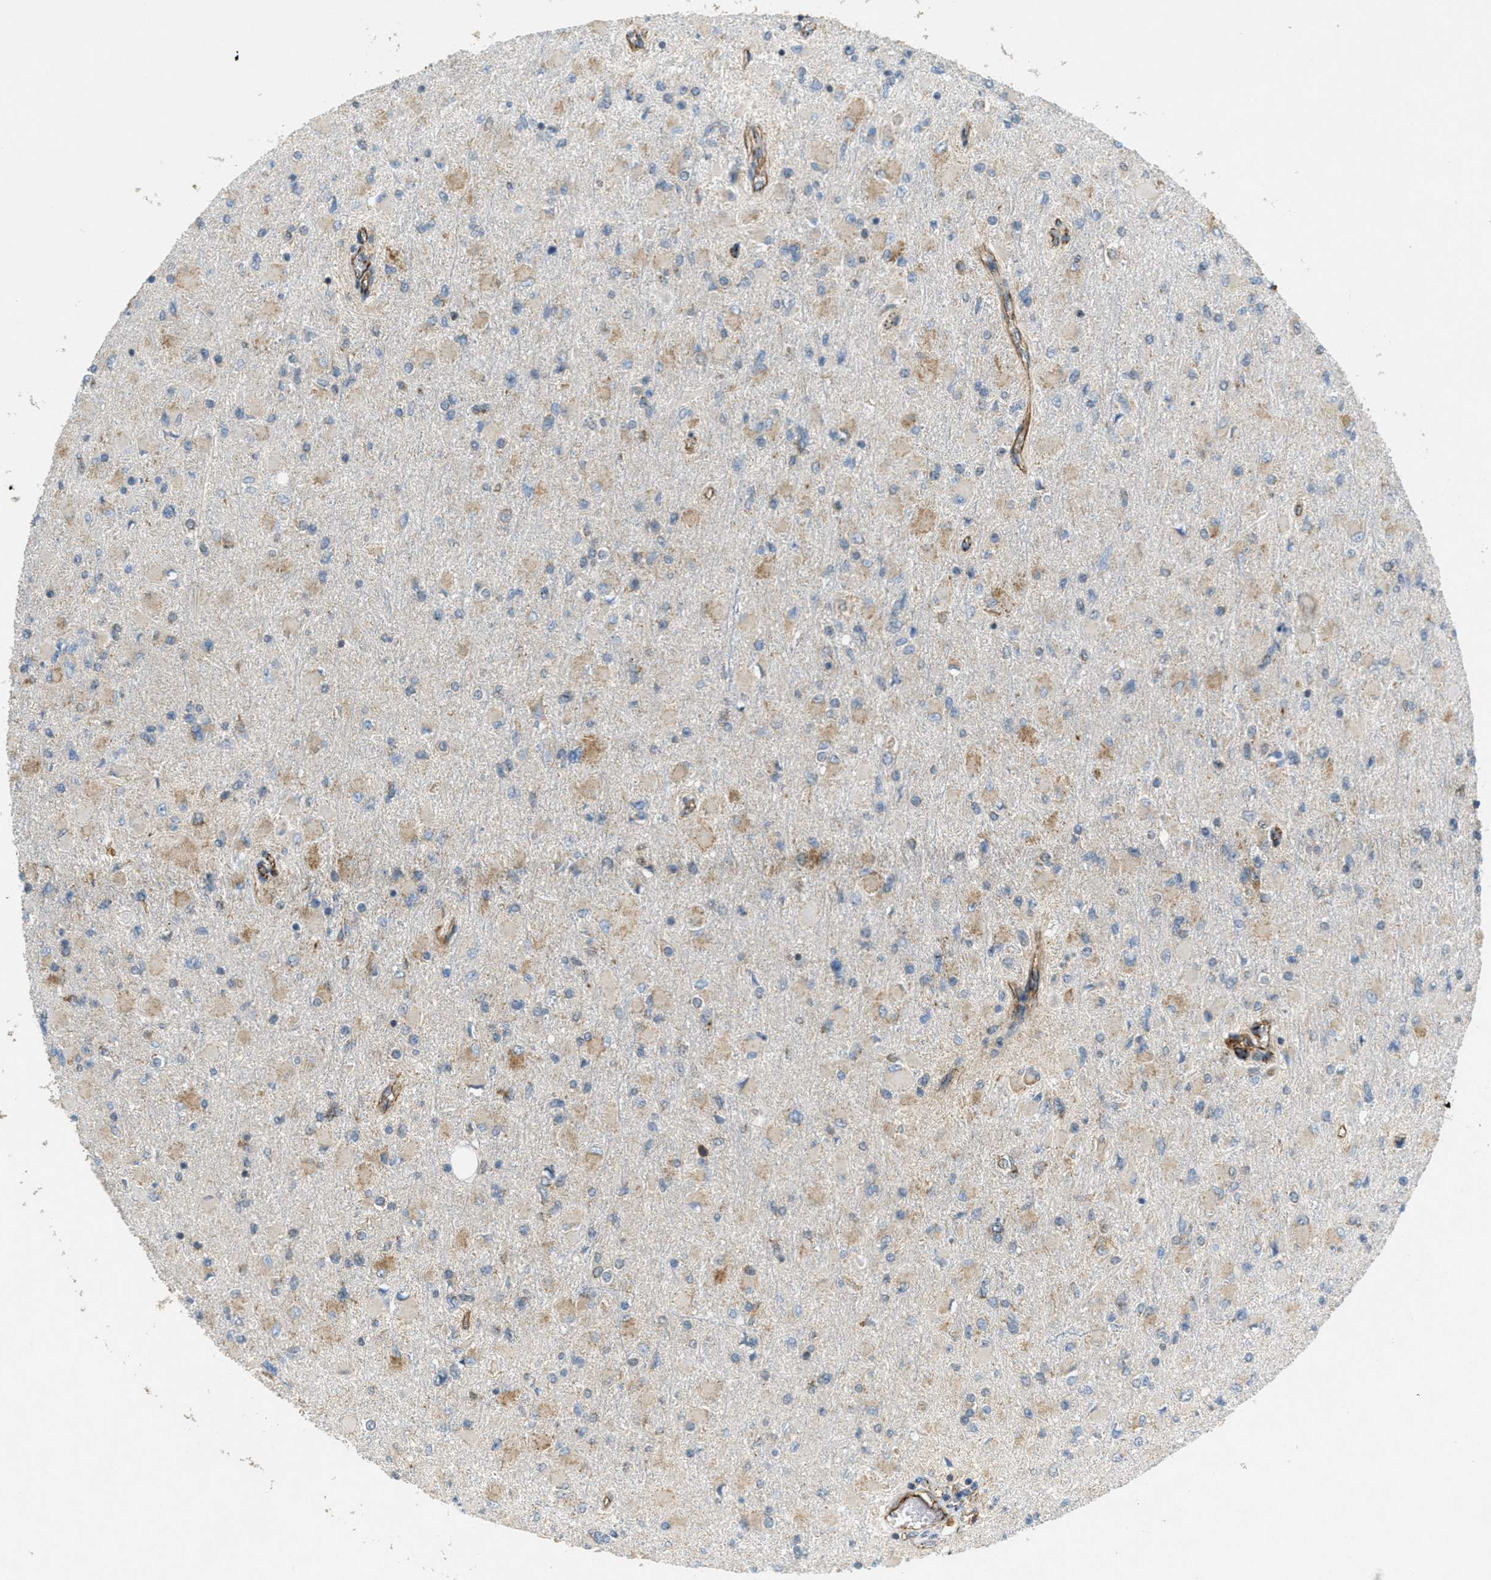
{"staining": {"intensity": "weak", "quantity": "<25%", "location": "cytoplasmic/membranous"}, "tissue": "glioma", "cell_type": "Tumor cells", "image_type": "cancer", "snomed": [{"axis": "morphology", "description": "Glioma, malignant, High grade"}, {"axis": "topography", "description": "Cerebral cortex"}], "caption": "Malignant glioma (high-grade) was stained to show a protein in brown. There is no significant expression in tumor cells.", "gene": "JCAD", "patient": {"sex": "female", "age": 36}}